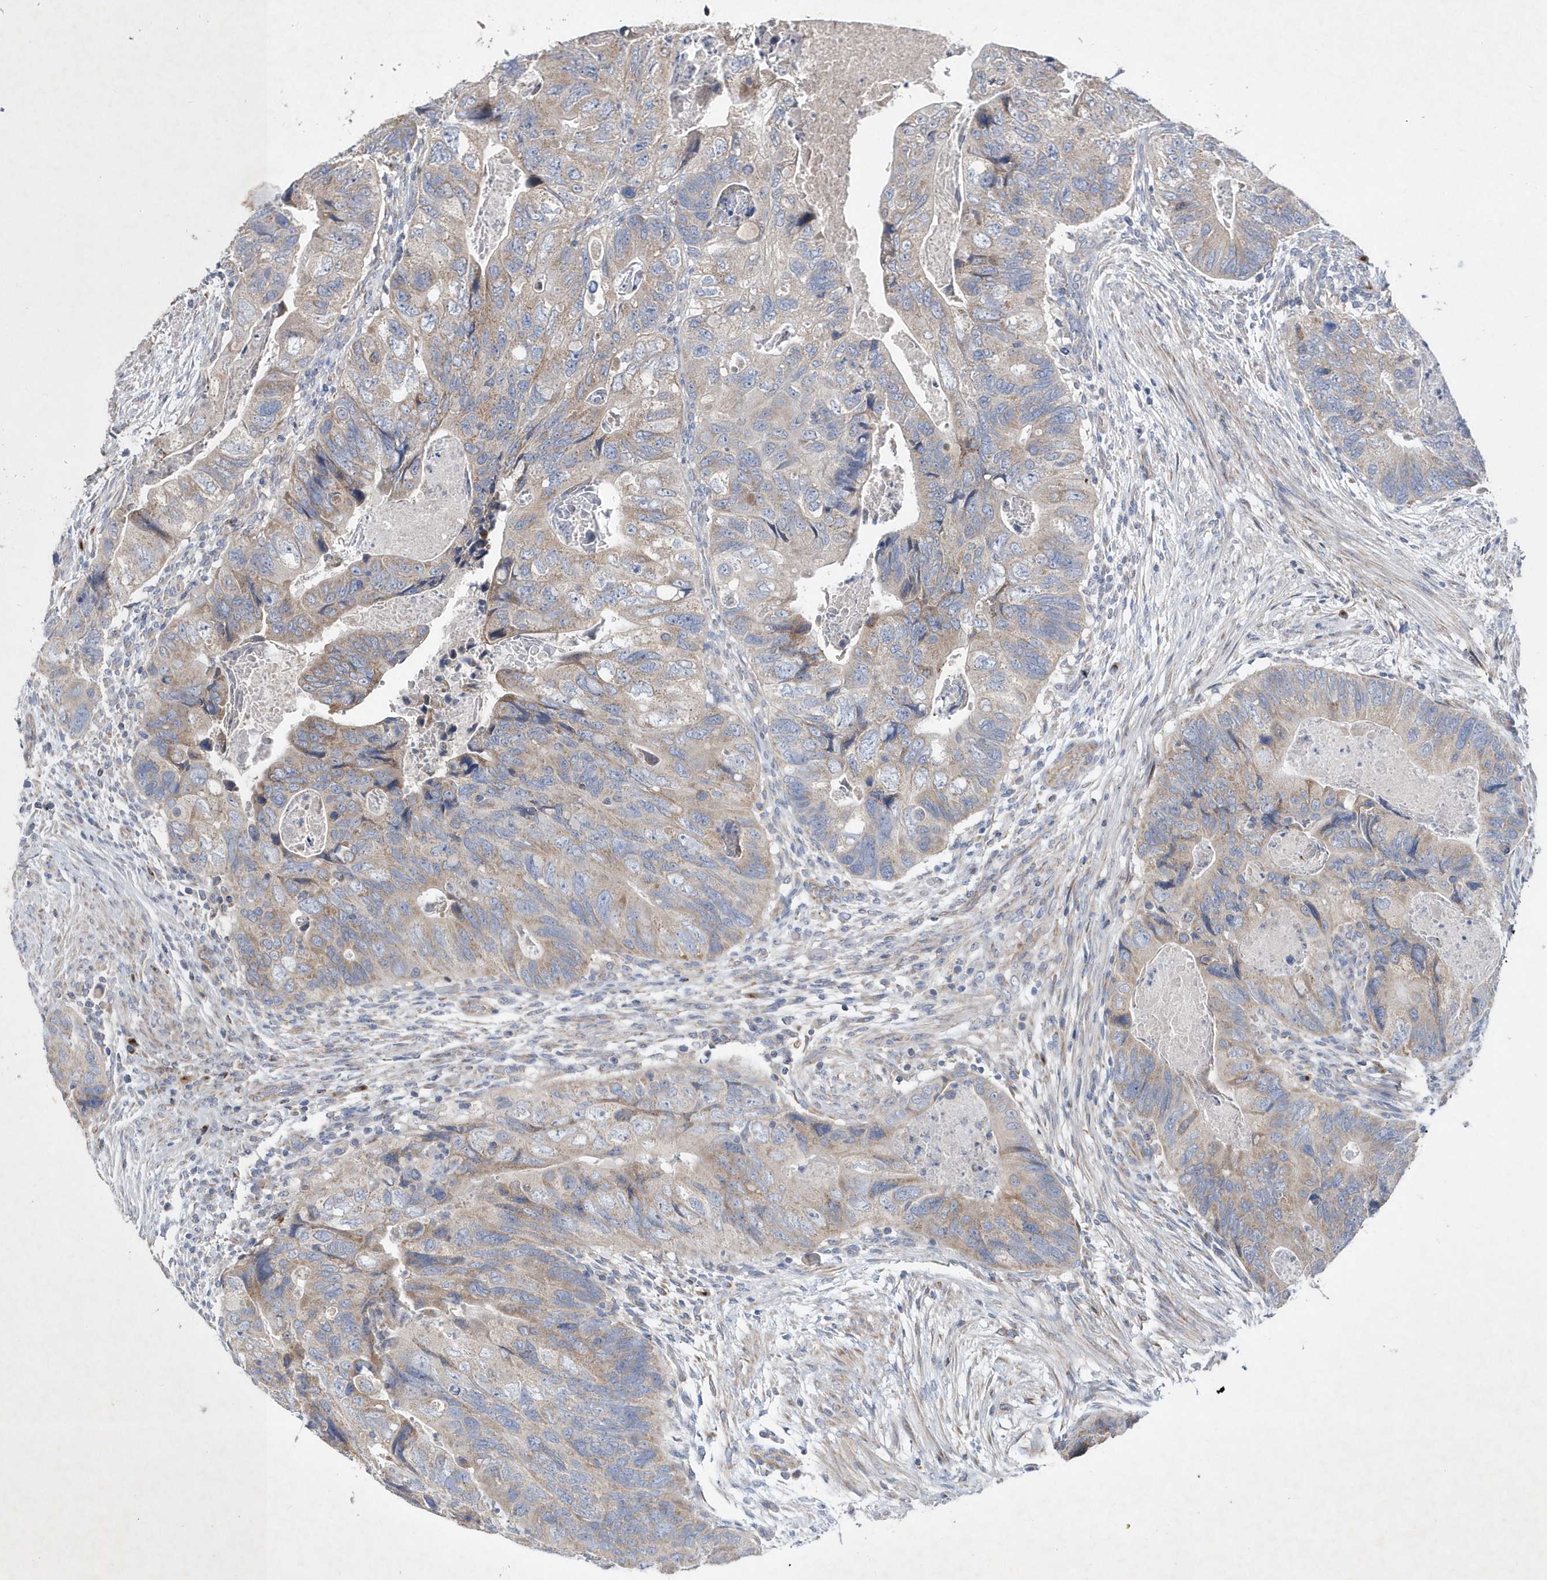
{"staining": {"intensity": "moderate", "quantity": "<25%", "location": "cytoplasmic/membranous"}, "tissue": "colorectal cancer", "cell_type": "Tumor cells", "image_type": "cancer", "snomed": [{"axis": "morphology", "description": "Adenocarcinoma, NOS"}, {"axis": "topography", "description": "Rectum"}], "caption": "Immunohistochemical staining of colorectal adenocarcinoma demonstrates low levels of moderate cytoplasmic/membranous protein positivity in approximately <25% of tumor cells.", "gene": "METTL8", "patient": {"sex": "male", "age": 63}}